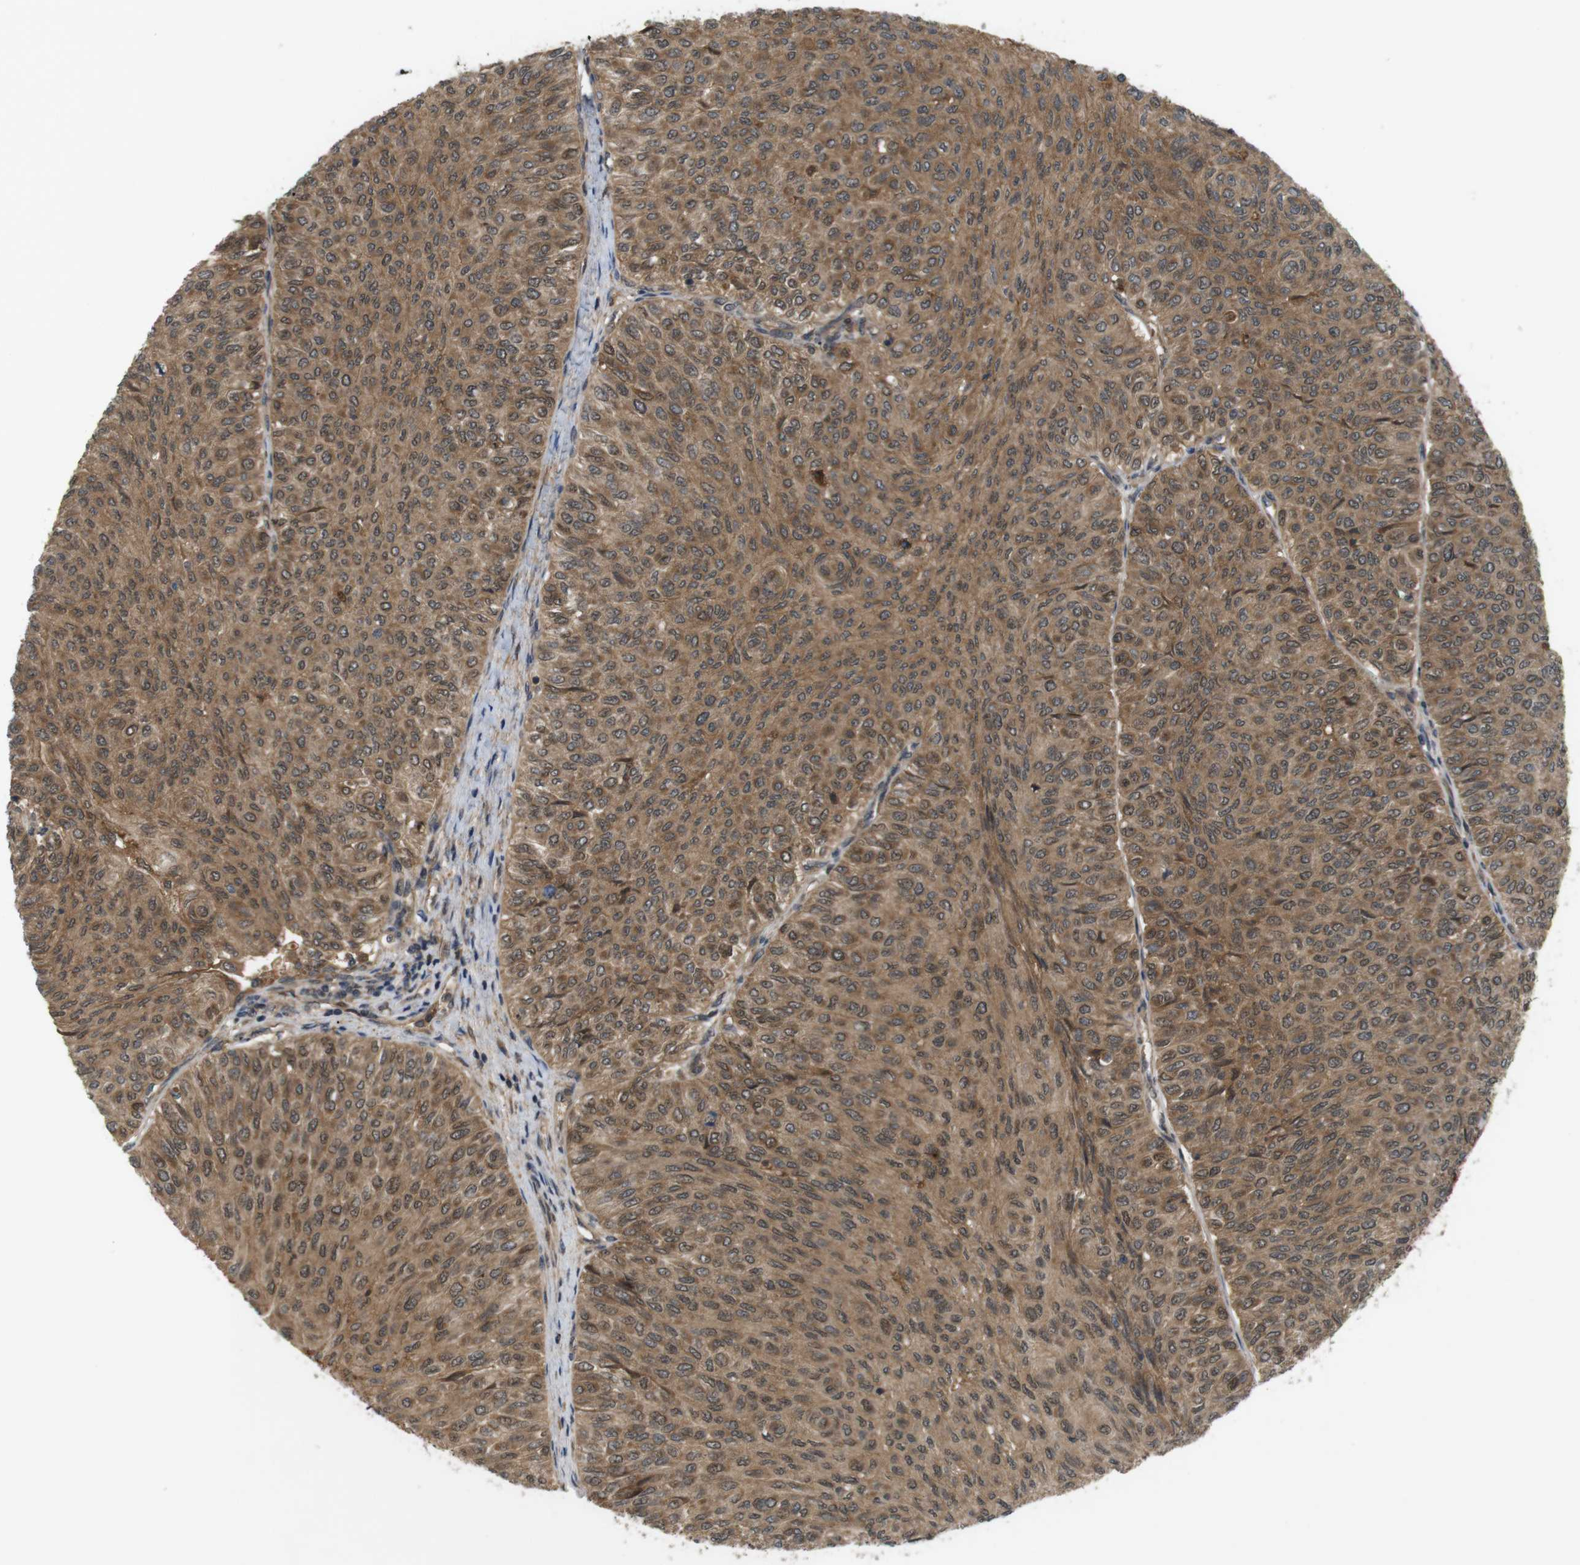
{"staining": {"intensity": "moderate", "quantity": ">75%", "location": "cytoplasmic/membranous"}, "tissue": "urothelial cancer", "cell_type": "Tumor cells", "image_type": "cancer", "snomed": [{"axis": "morphology", "description": "Urothelial carcinoma, Low grade"}, {"axis": "topography", "description": "Urinary bladder"}], "caption": "A photomicrograph of human urothelial carcinoma (low-grade) stained for a protein exhibits moderate cytoplasmic/membranous brown staining in tumor cells.", "gene": "NFKBIE", "patient": {"sex": "male", "age": 78}}